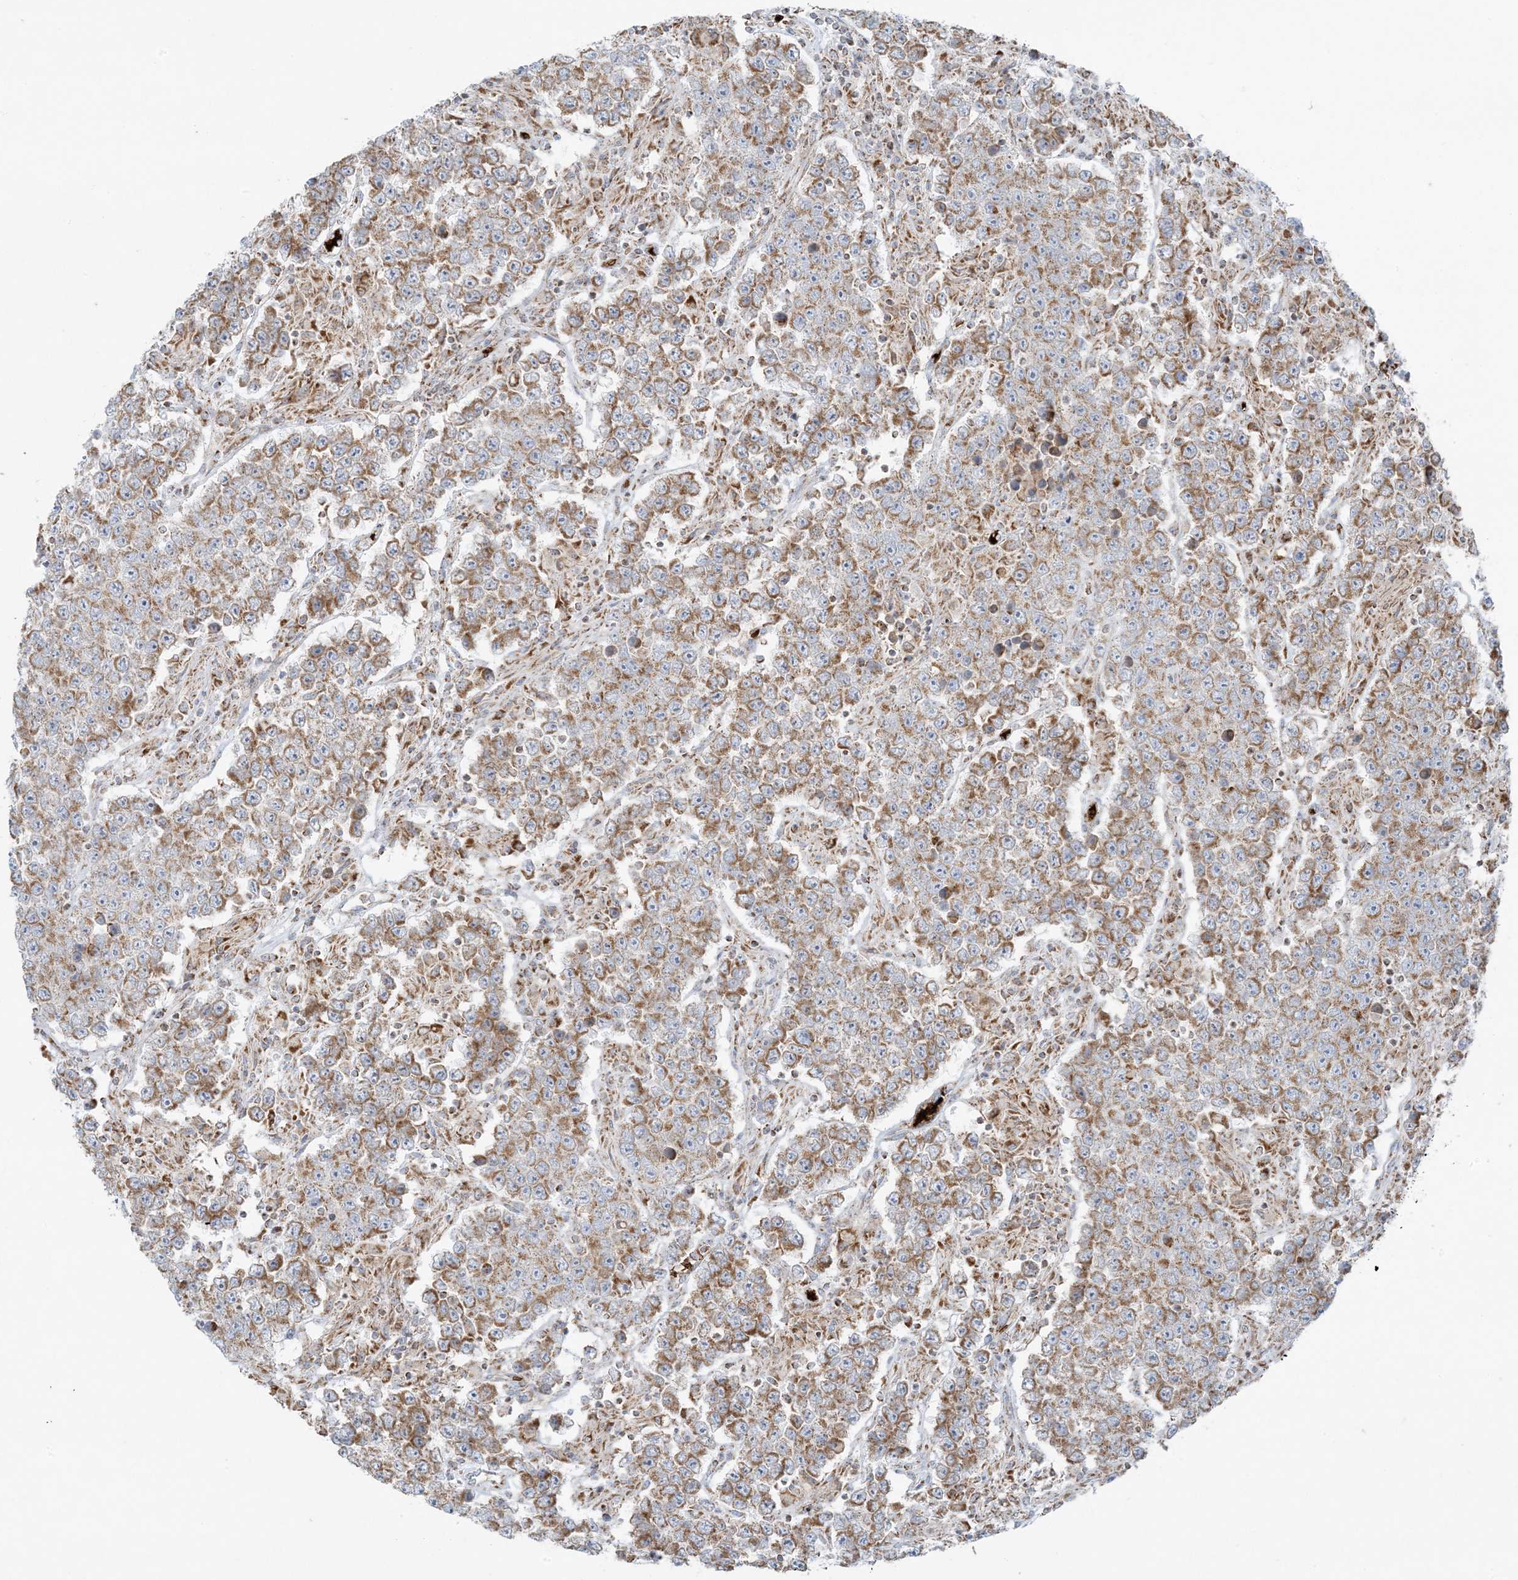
{"staining": {"intensity": "moderate", "quantity": ">75%", "location": "cytoplasmic/membranous"}, "tissue": "testis cancer", "cell_type": "Tumor cells", "image_type": "cancer", "snomed": [{"axis": "morphology", "description": "Normal tissue, NOS"}, {"axis": "morphology", "description": "Urothelial carcinoma, High grade"}, {"axis": "morphology", "description": "Seminoma, NOS"}, {"axis": "morphology", "description": "Carcinoma, Embryonal, NOS"}, {"axis": "topography", "description": "Urinary bladder"}, {"axis": "topography", "description": "Testis"}], "caption": "Immunohistochemistry (IHC) histopathology image of testis embryonal carcinoma stained for a protein (brown), which displays medium levels of moderate cytoplasmic/membranous expression in about >75% of tumor cells.", "gene": "PIK3R4", "patient": {"sex": "male", "age": 41}}